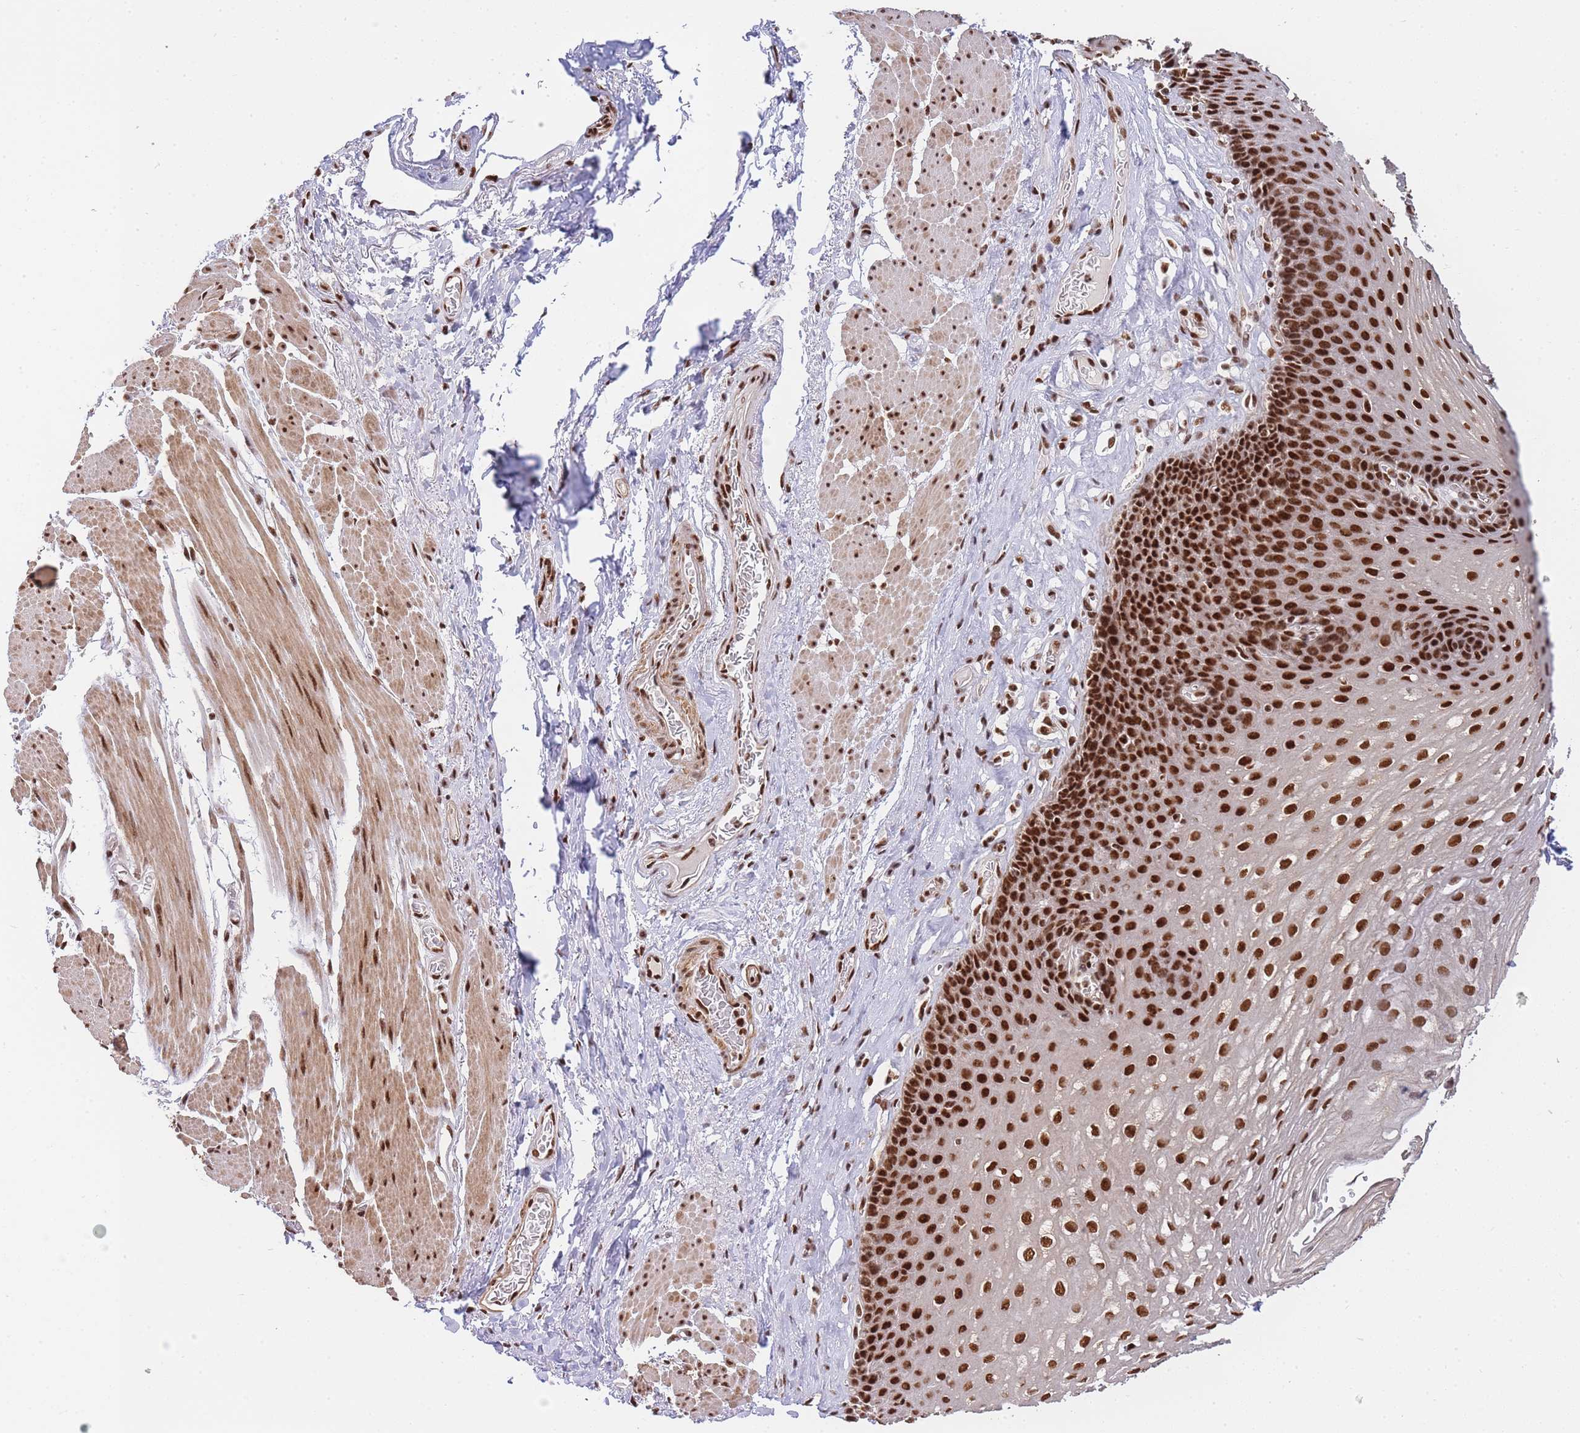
{"staining": {"intensity": "strong", "quantity": ">75%", "location": "nuclear"}, "tissue": "esophagus", "cell_type": "Squamous epithelial cells", "image_type": "normal", "snomed": [{"axis": "morphology", "description": "Normal tissue, NOS"}, {"axis": "topography", "description": "Esophagus"}], "caption": "Esophagus stained for a protein shows strong nuclear positivity in squamous epithelial cells. The protein is shown in brown color, while the nuclei are stained blue.", "gene": "PRKDC", "patient": {"sex": "female", "age": 66}}